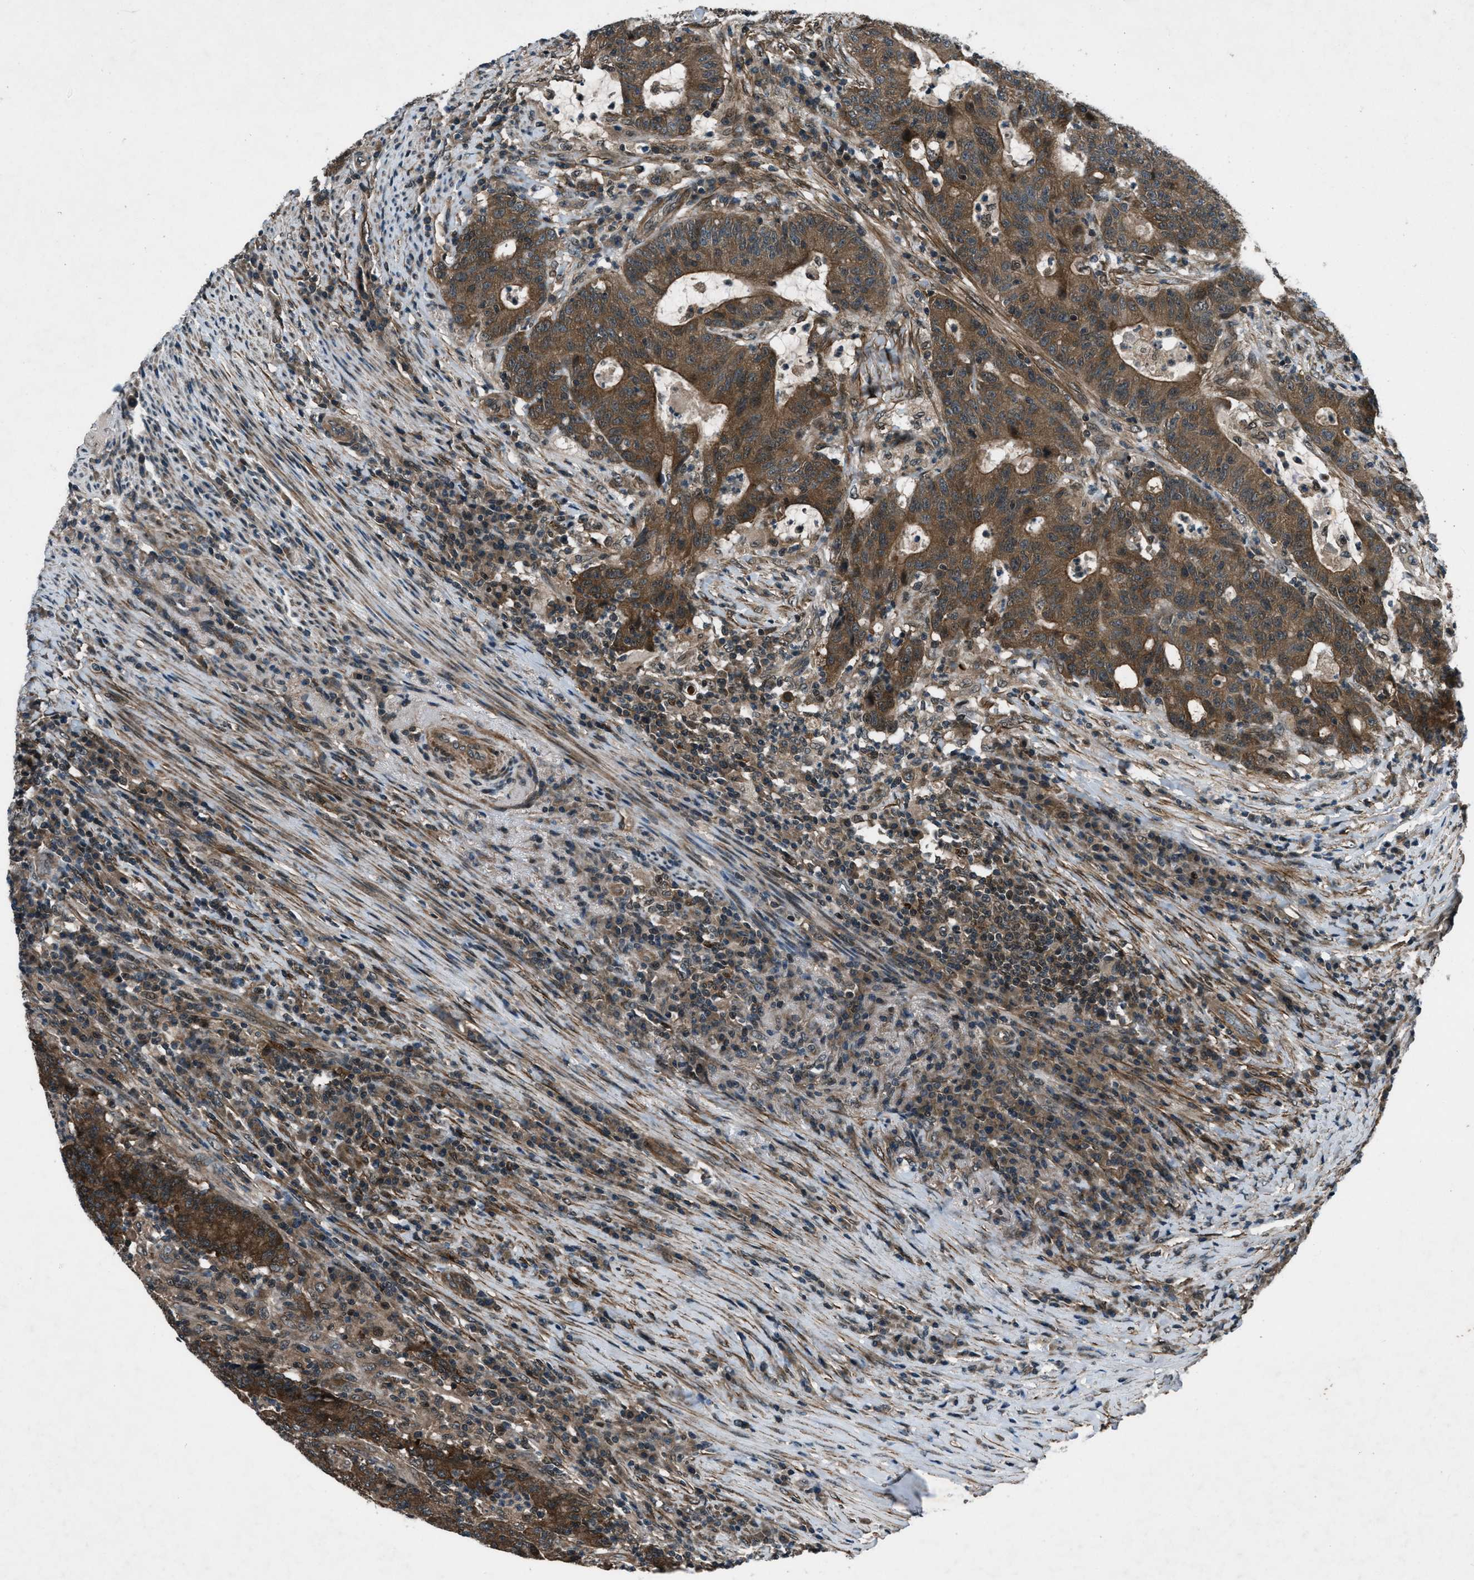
{"staining": {"intensity": "strong", "quantity": ">75%", "location": "cytoplasmic/membranous"}, "tissue": "colorectal cancer", "cell_type": "Tumor cells", "image_type": "cancer", "snomed": [{"axis": "morphology", "description": "Normal tissue, NOS"}, {"axis": "morphology", "description": "Adenocarcinoma, NOS"}, {"axis": "topography", "description": "Colon"}], "caption": "Adenocarcinoma (colorectal) tissue displays strong cytoplasmic/membranous positivity in approximately >75% of tumor cells", "gene": "EPSTI1", "patient": {"sex": "female", "age": 75}}